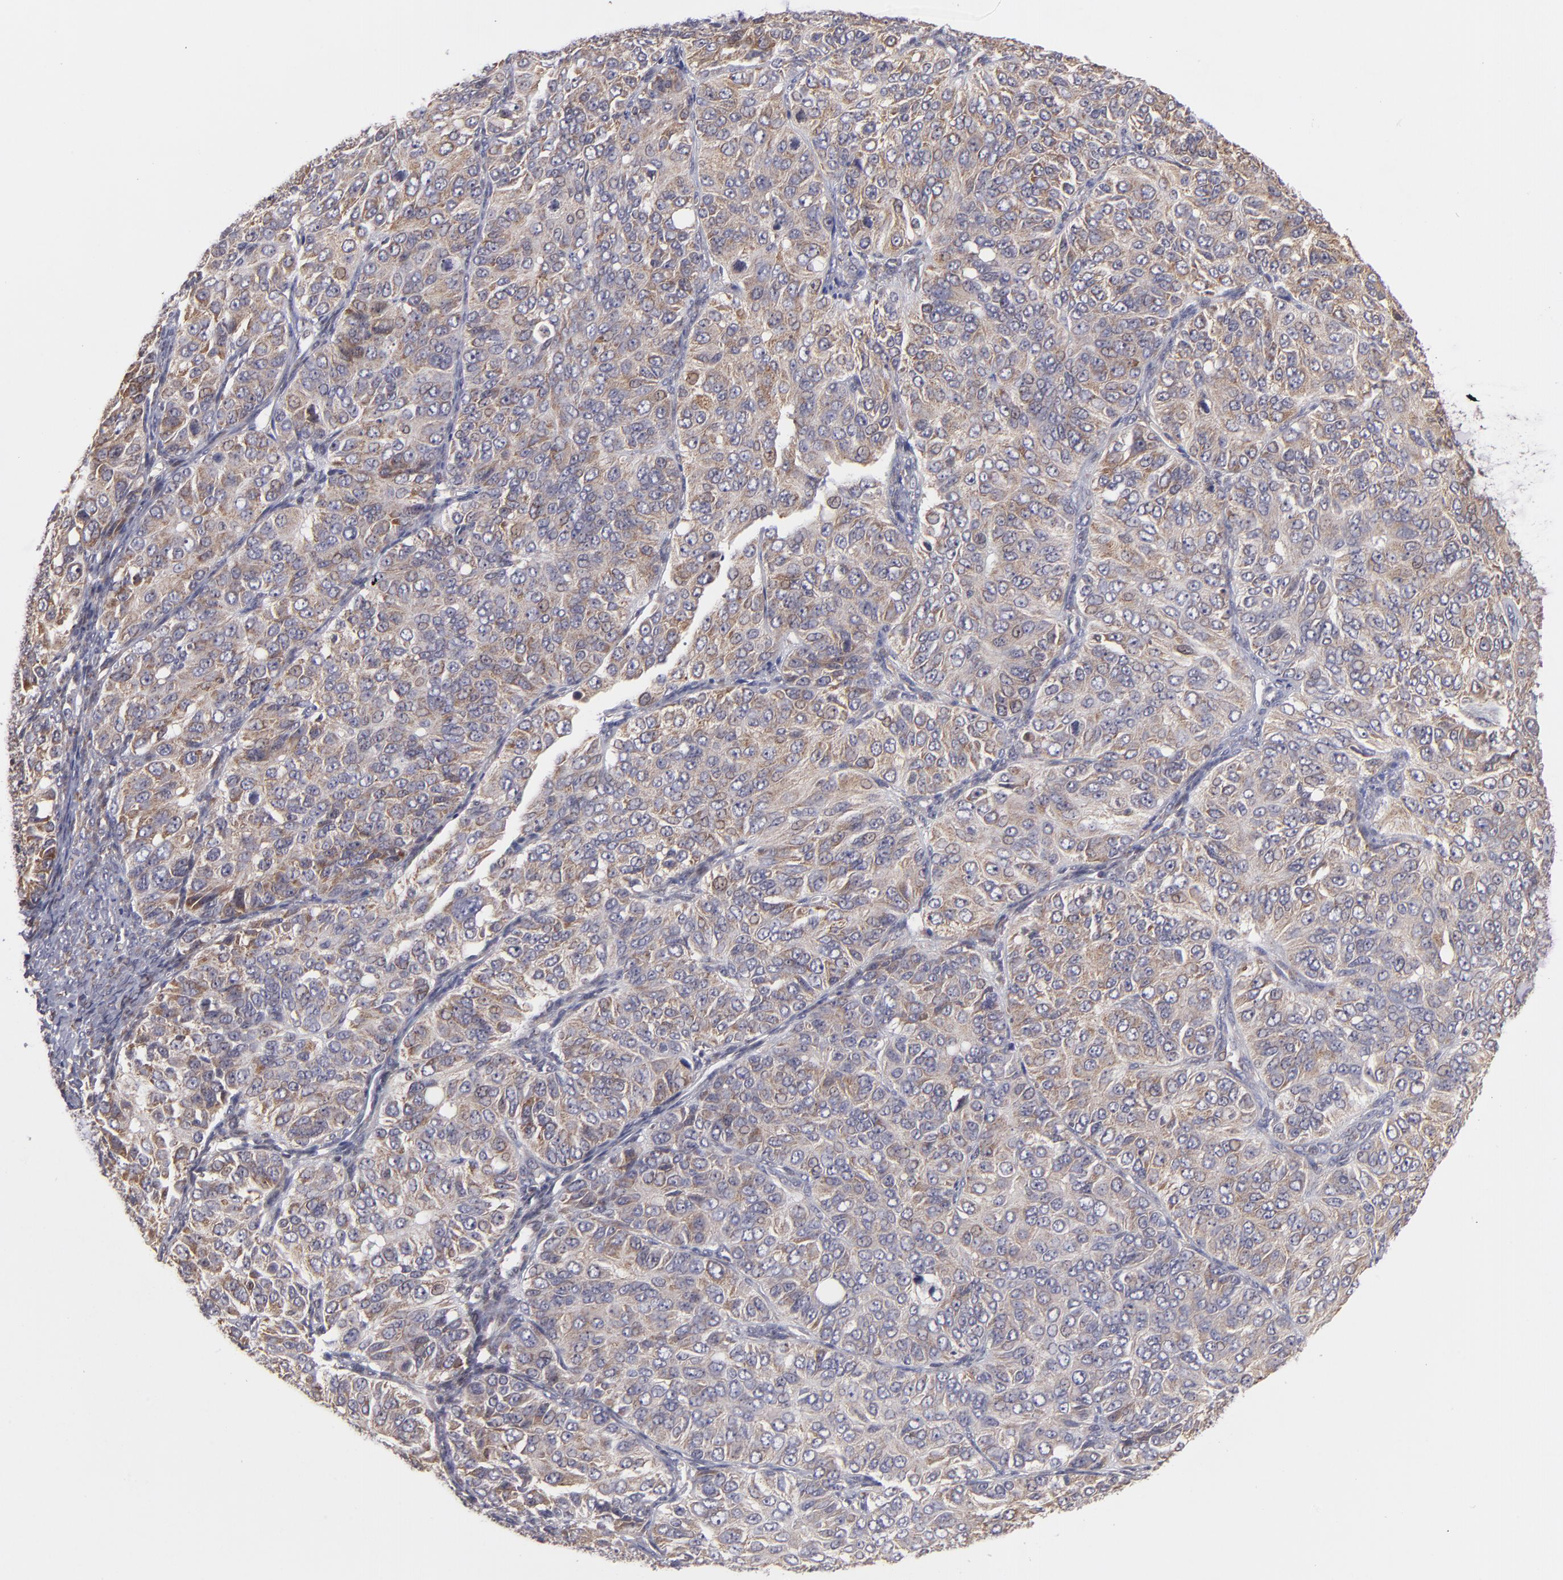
{"staining": {"intensity": "weak", "quantity": ">75%", "location": "cytoplasmic/membranous"}, "tissue": "ovarian cancer", "cell_type": "Tumor cells", "image_type": "cancer", "snomed": [{"axis": "morphology", "description": "Carcinoma, endometroid"}, {"axis": "topography", "description": "Ovary"}], "caption": "The immunohistochemical stain labels weak cytoplasmic/membranous positivity in tumor cells of endometroid carcinoma (ovarian) tissue.", "gene": "CASP1", "patient": {"sex": "female", "age": 51}}